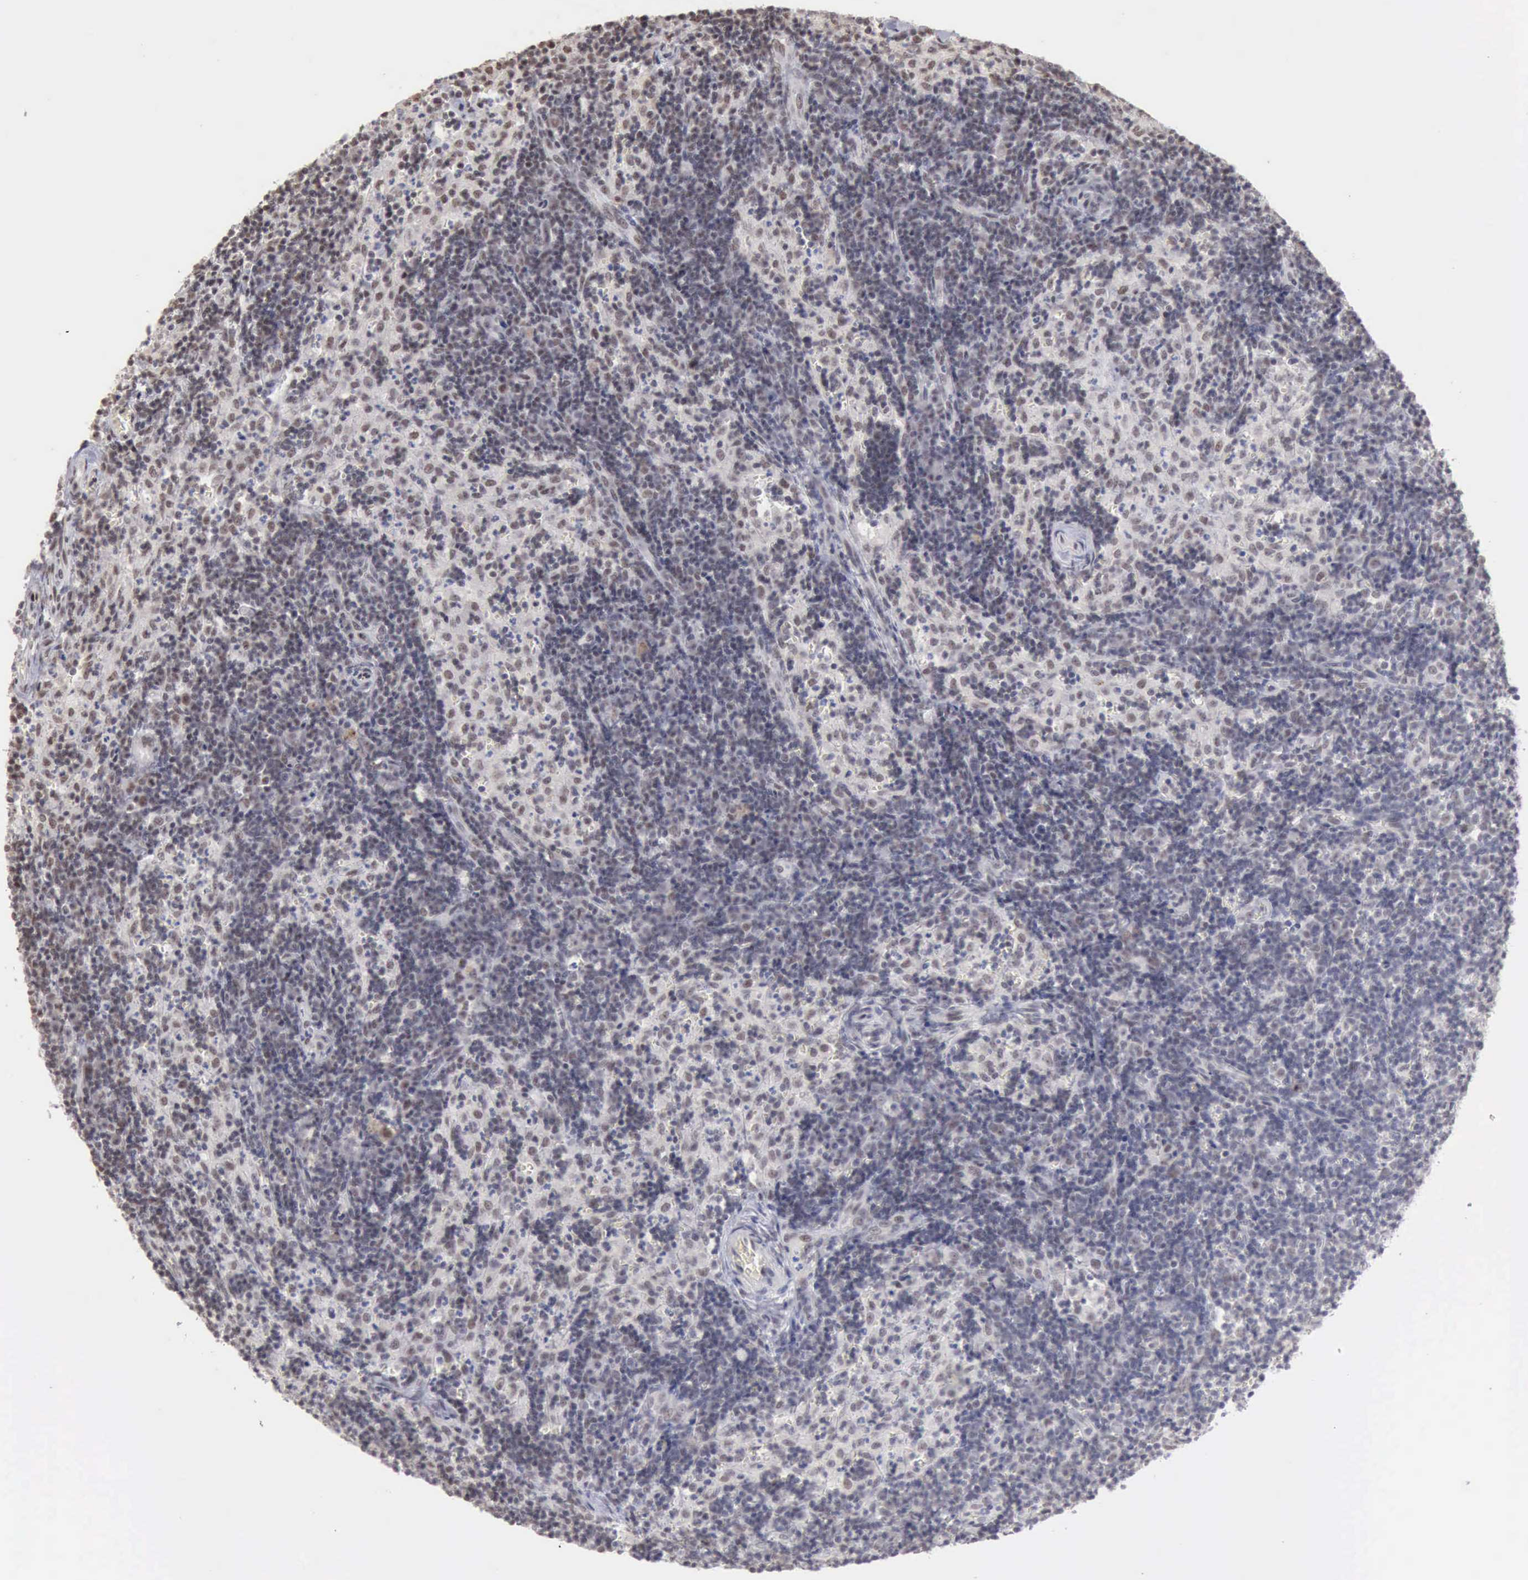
{"staining": {"intensity": "weak", "quantity": "<25%", "location": "nuclear"}, "tissue": "lymph node", "cell_type": "Germinal center cells", "image_type": "normal", "snomed": [{"axis": "morphology", "description": "Normal tissue, NOS"}, {"axis": "morphology", "description": "Inflammation, NOS"}, {"axis": "topography", "description": "Lymph node"}, {"axis": "topography", "description": "Salivary gland"}], "caption": "High magnification brightfield microscopy of normal lymph node stained with DAB (brown) and counterstained with hematoxylin (blue): germinal center cells show no significant expression.", "gene": "TAF1", "patient": {"sex": "male", "age": 3}}